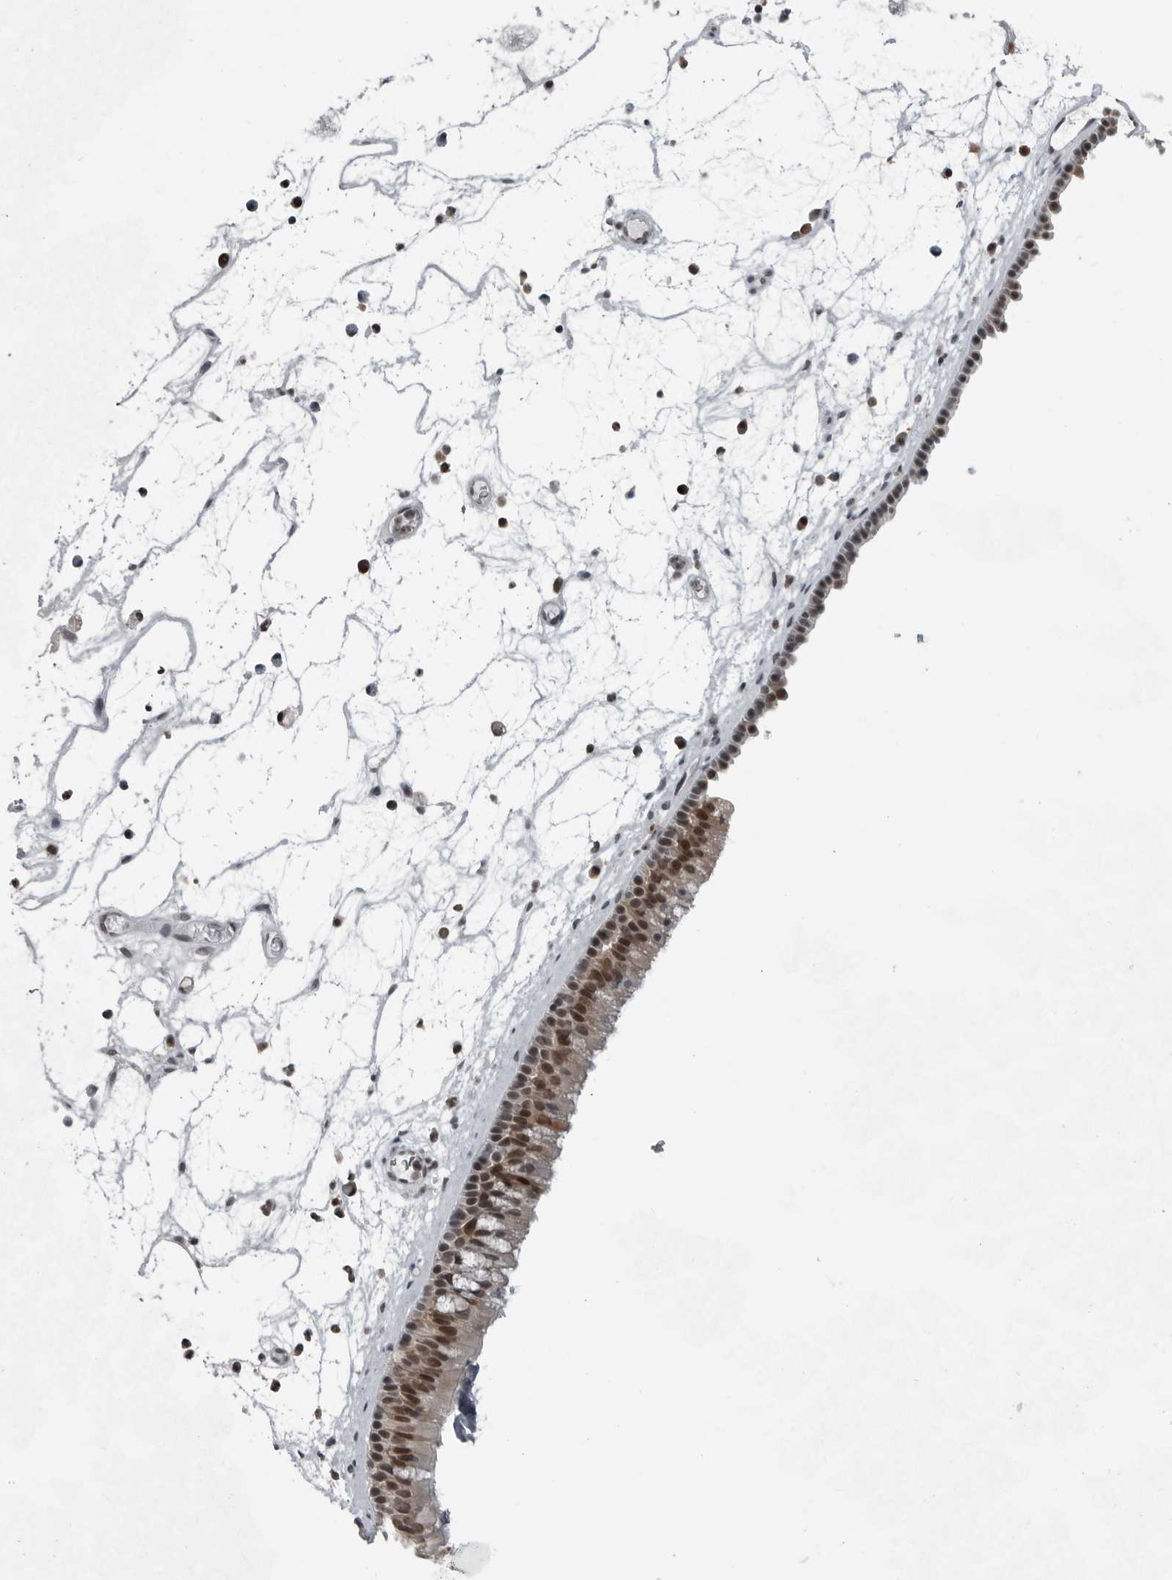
{"staining": {"intensity": "moderate", "quantity": ">75%", "location": "nuclear"}, "tissue": "nasopharynx", "cell_type": "Respiratory epithelial cells", "image_type": "normal", "snomed": [{"axis": "morphology", "description": "Normal tissue, NOS"}, {"axis": "morphology", "description": "Inflammation, NOS"}, {"axis": "morphology", "description": "Malignant melanoma, Metastatic site"}, {"axis": "topography", "description": "Nasopharynx"}], "caption": "This is a micrograph of immunohistochemistry staining of normal nasopharynx, which shows moderate positivity in the nuclear of respiratory epithelial cells.", "gene": "AKR1A1", "patient": {"sex": "male", "age": 70}}